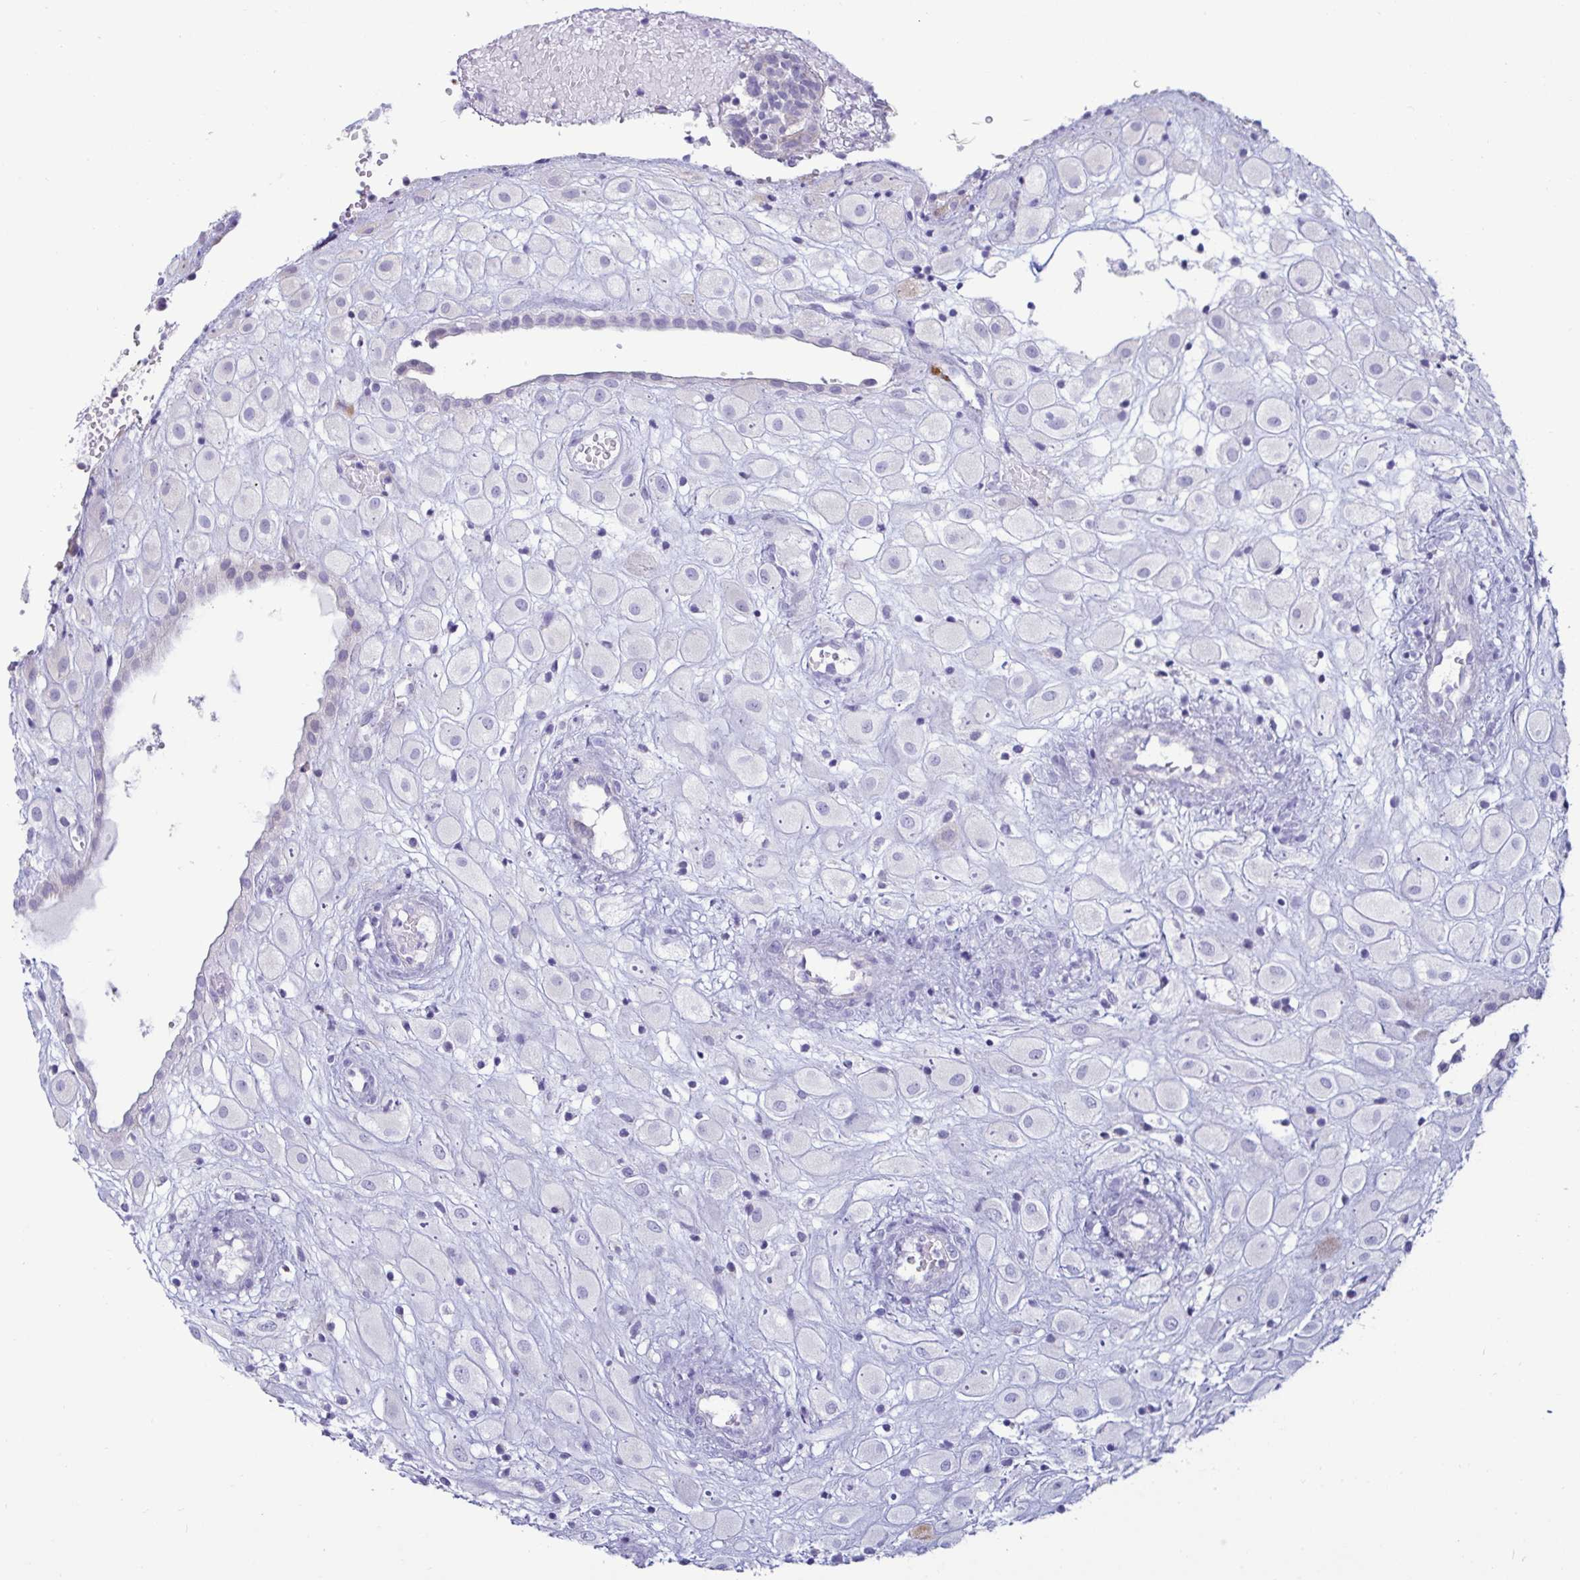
{"staining": {"intensity": "negative", "quantity": "none", "location": "none"}, "tissue": "placenta", "cell_type": "Decidual cells", "image_type": "normal", "snomed": [{"axis": "morphology", "description": "Normal tissue, NOS"}, {"axis": "topography", "description": "Placenta"}], "caption": "Immunohistochemical staining of unremarkable human placenta displays no significant positivity in decidual cells. (DAB (3,3'-diaminobenzidine) immunohistochemistry, high magnification).", "gene": "TFPI2", "patient": {"sex": "female", "age": 24}}